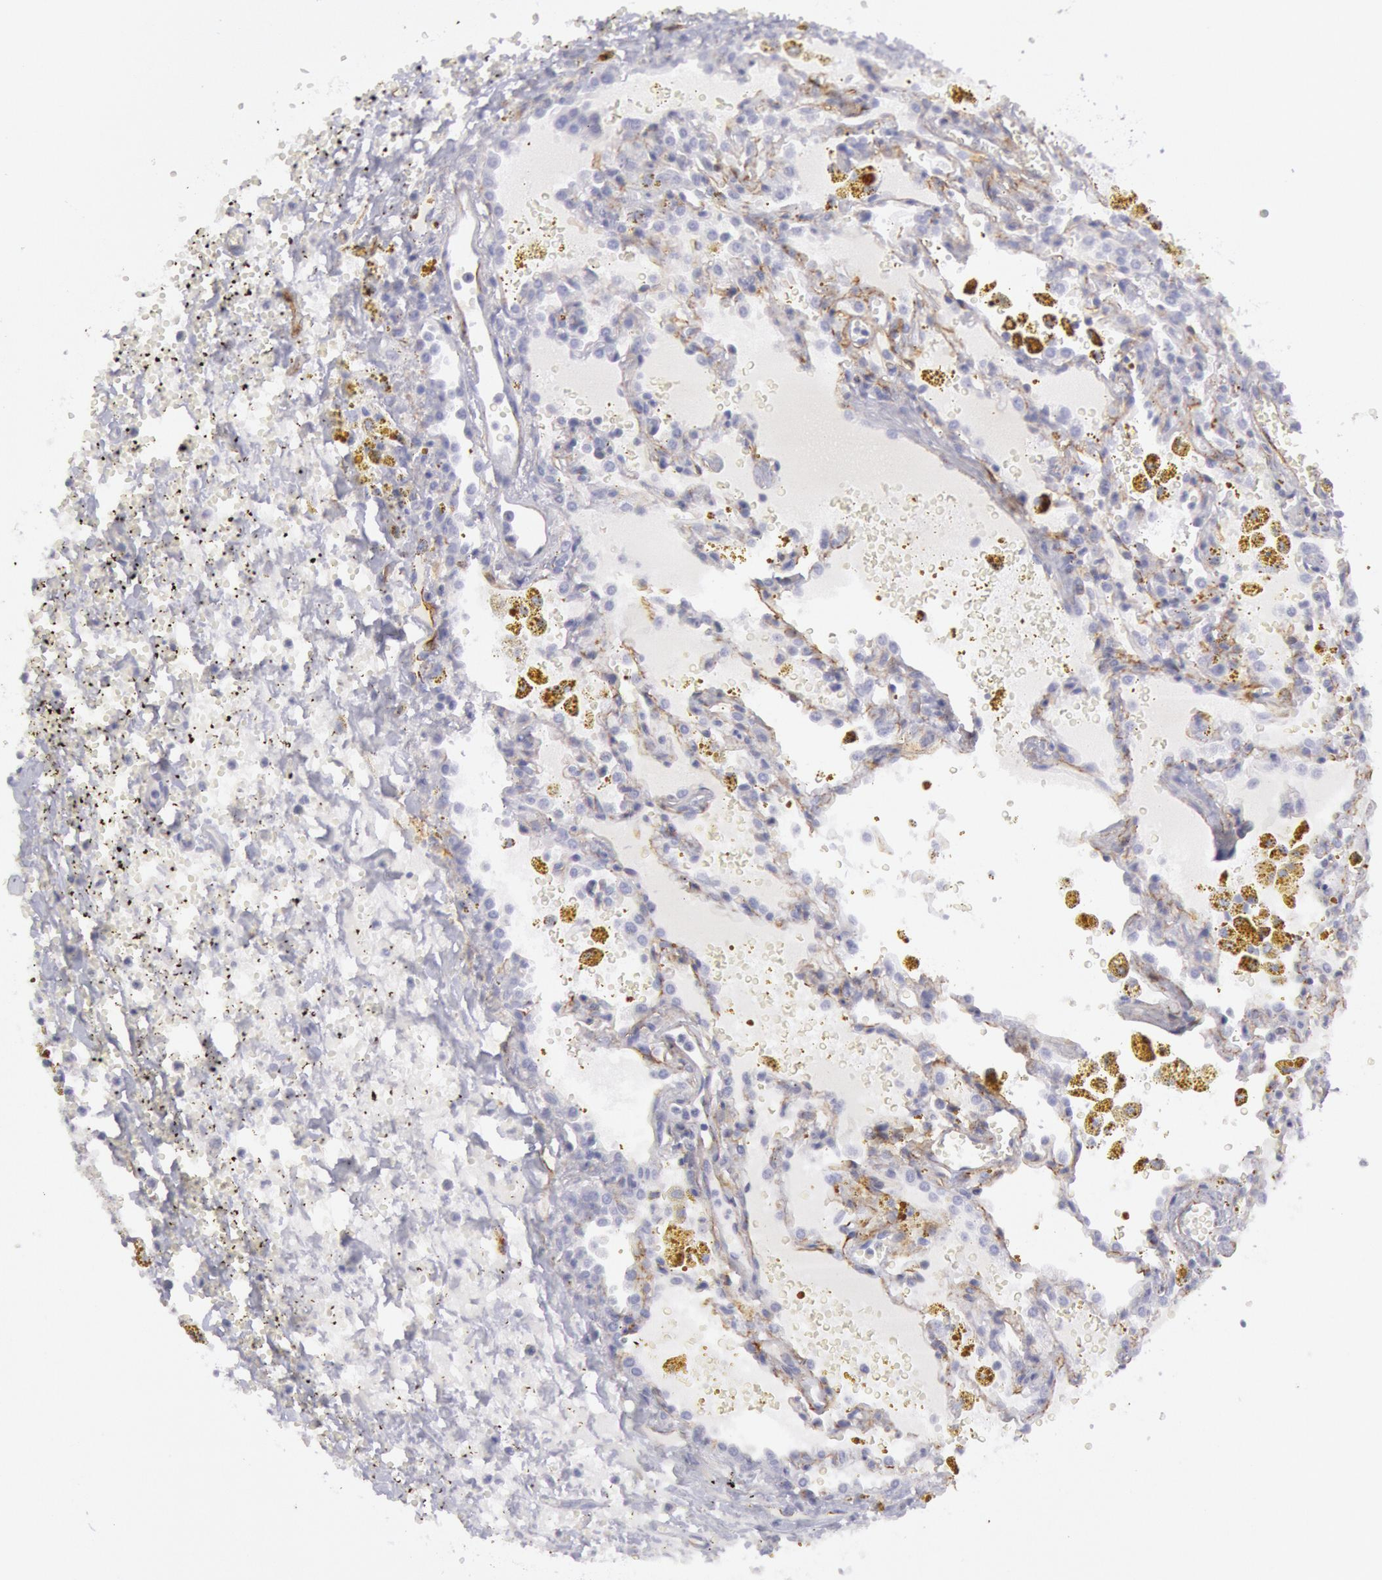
{"staining": {"intensity": "moderate", "quantity": ">75%", "location": "cytoplasmic/membranous"}, "tissue": "carcinoid", "cell_type": "Tumor cells", "image_type": "cancer", "snomed": [{"axis": "morphology", "description": "Carcinoid, malignant, NOS"}, {"axis": "topography", "description": "Bronchus"}], "caption": "Moderate cytoplasmic/membranous protein positivity is seen in approximately >75% of tumor cells in carcinoid.", "gene": "CDH13", "patient": {"sex": "male", "age": 55}}